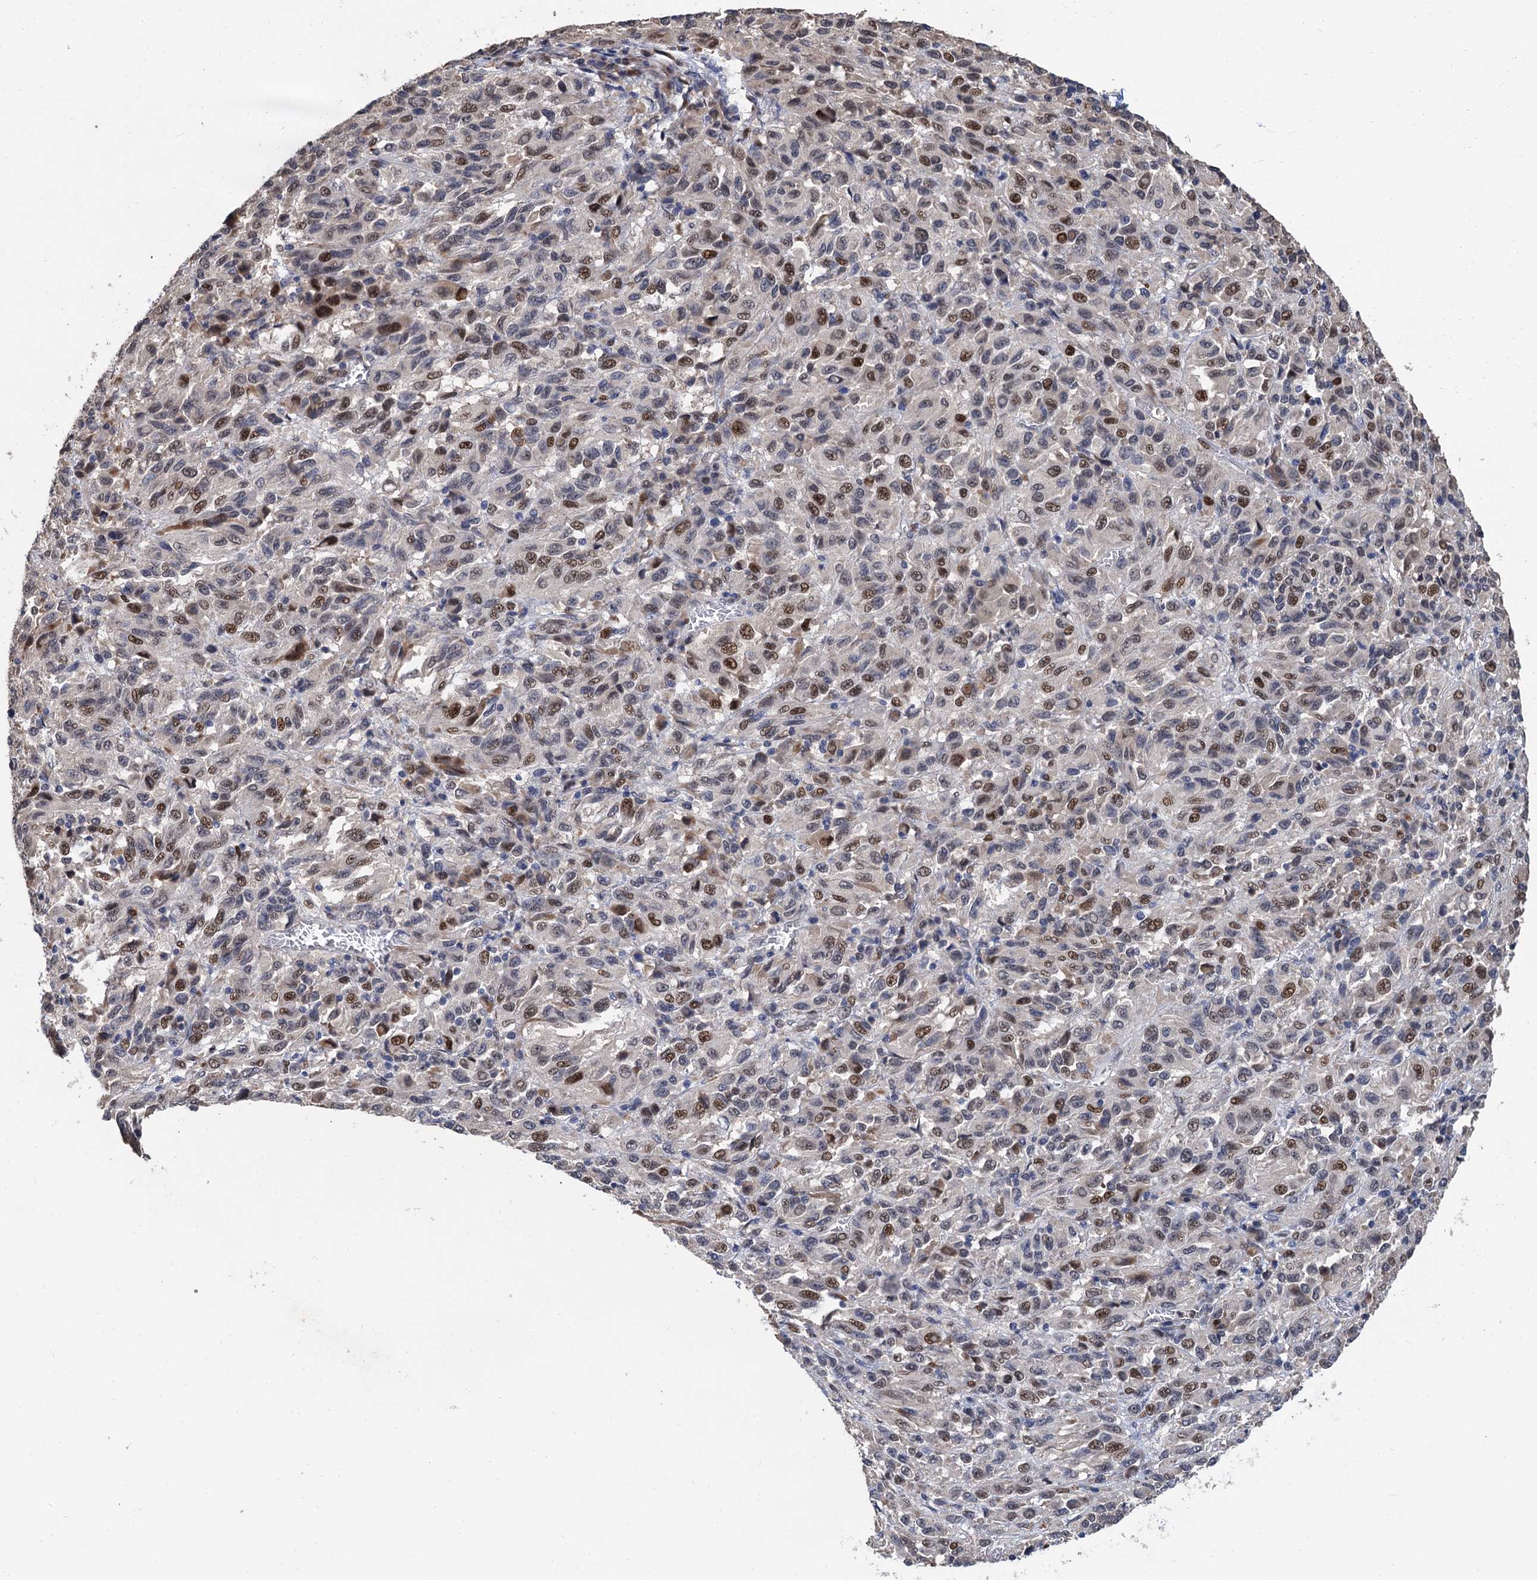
{"staining": {"intensity": "moderate", "quantity": "25%-75%", "location": "nuclear"}, "tissue": "melanoma", "cell_type": "Tumor cells", "image_type": "cancer", "snomed": [{"axis": "morphology", "description": "Malignant melanoma, Metastatic site"}, {"axis": "topography", "description": "Lung"}], "caption": "High-power microscopy captured an immunohistochemistry histopathology image of malignant melanoma (metastatic site), revealing moderate nuclear expression in approximately 25%-75% of tumor cells. (DAB IHC with brightfield microscopy, high magnification).", "gene": "TSEN34", "patient": {"sex": "male", "age": 64}}